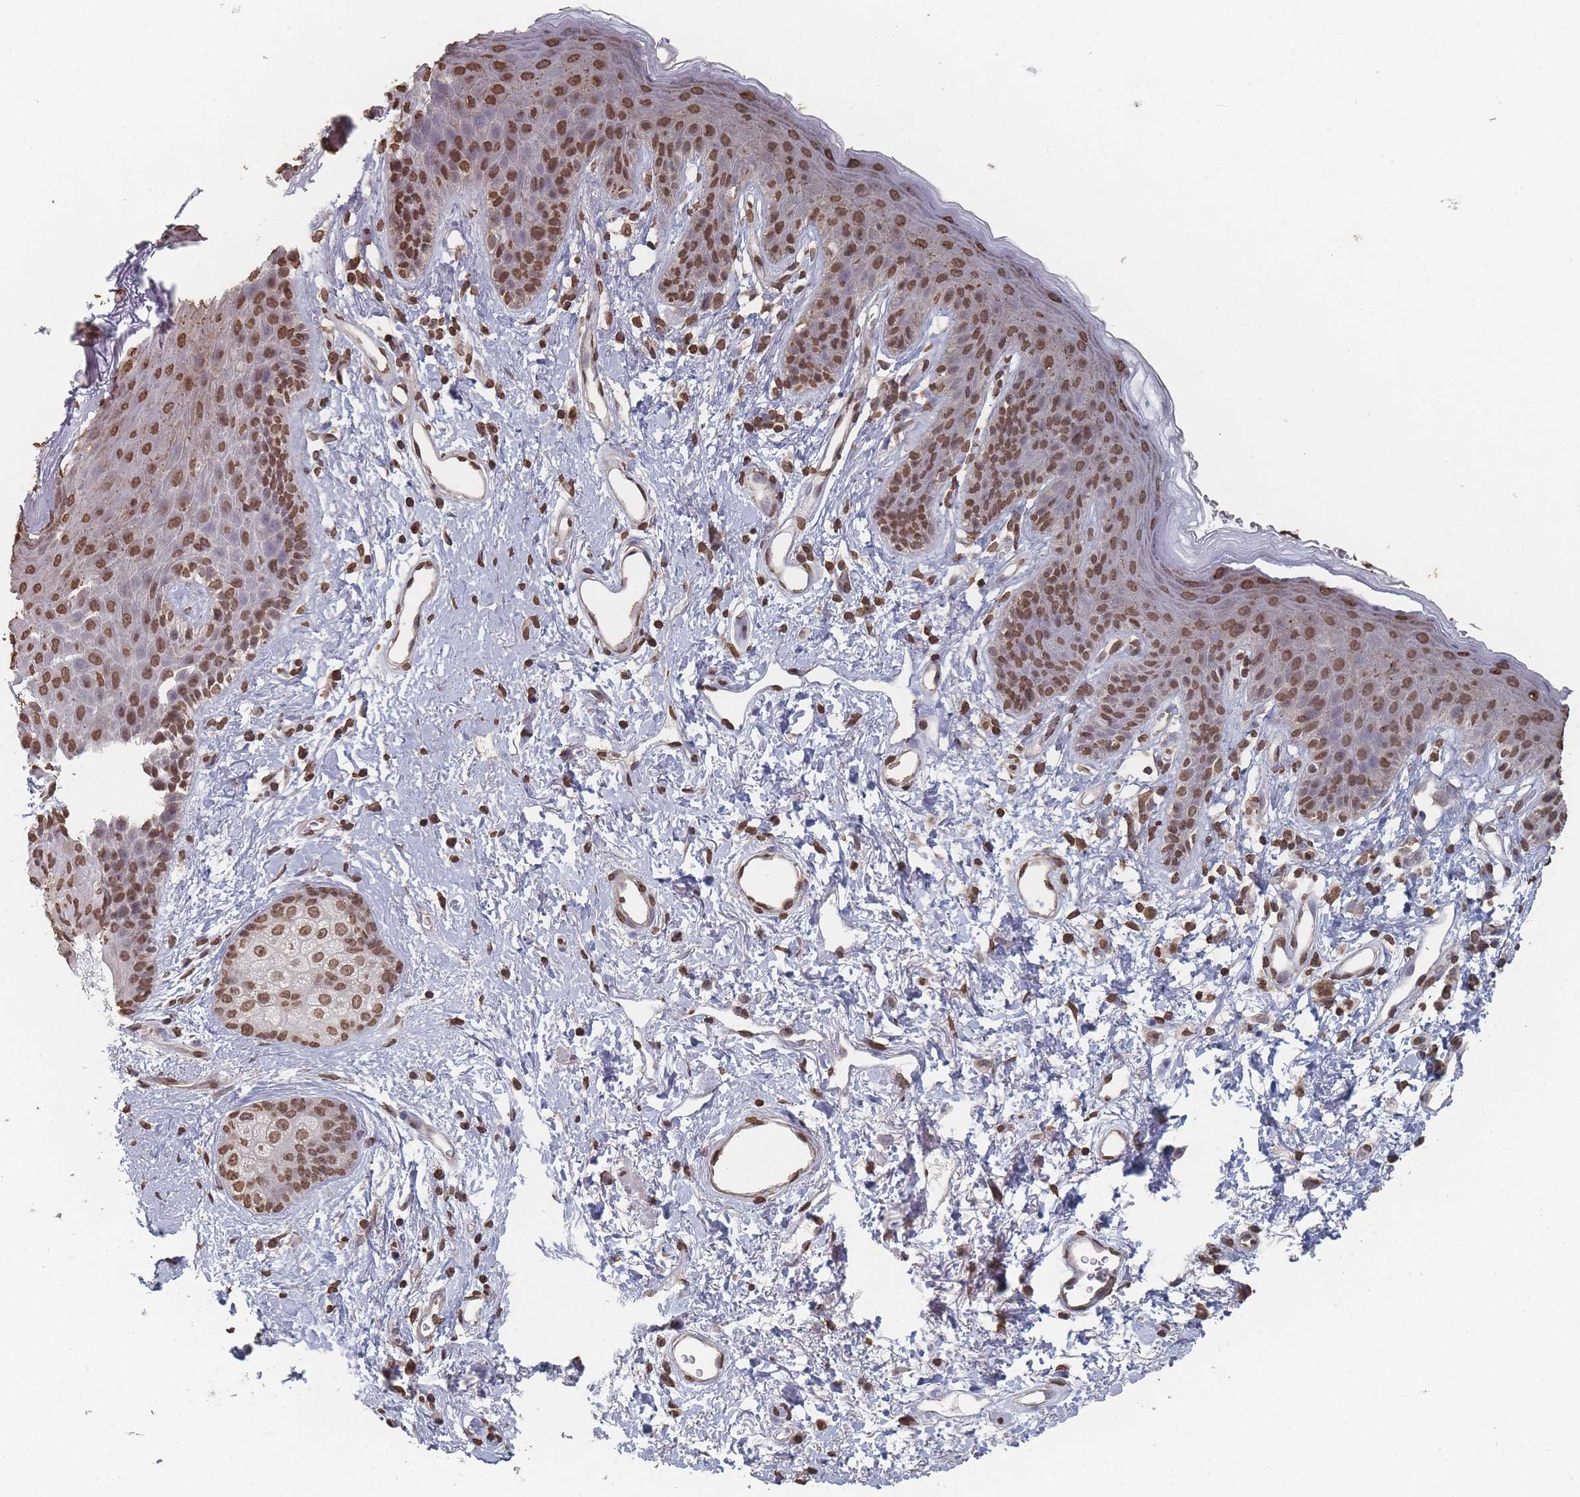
{"staining": {"intensity": "moderate", "quantity": ">75%", "location": "nuclear"}, "tissue": "skin", "cell_type": "Epidermal cells", "image_type": "normal", "snomed": [{"axis": "morphology", "description": "Normal tissue, NOS"}, {"axis": "topography", "description": "Anal"}], "caption": "Protein expression analysis of normal skin displays moderate nuclear staining in about >75% of epidermal cells. The protein of interest is stained brown, and the nuclei are stained in blue (DAB IHC with brightfield microscopy, high magnification).", "gene": "PLEKHG5", "patient": {"sex": "female", "age": 46}}